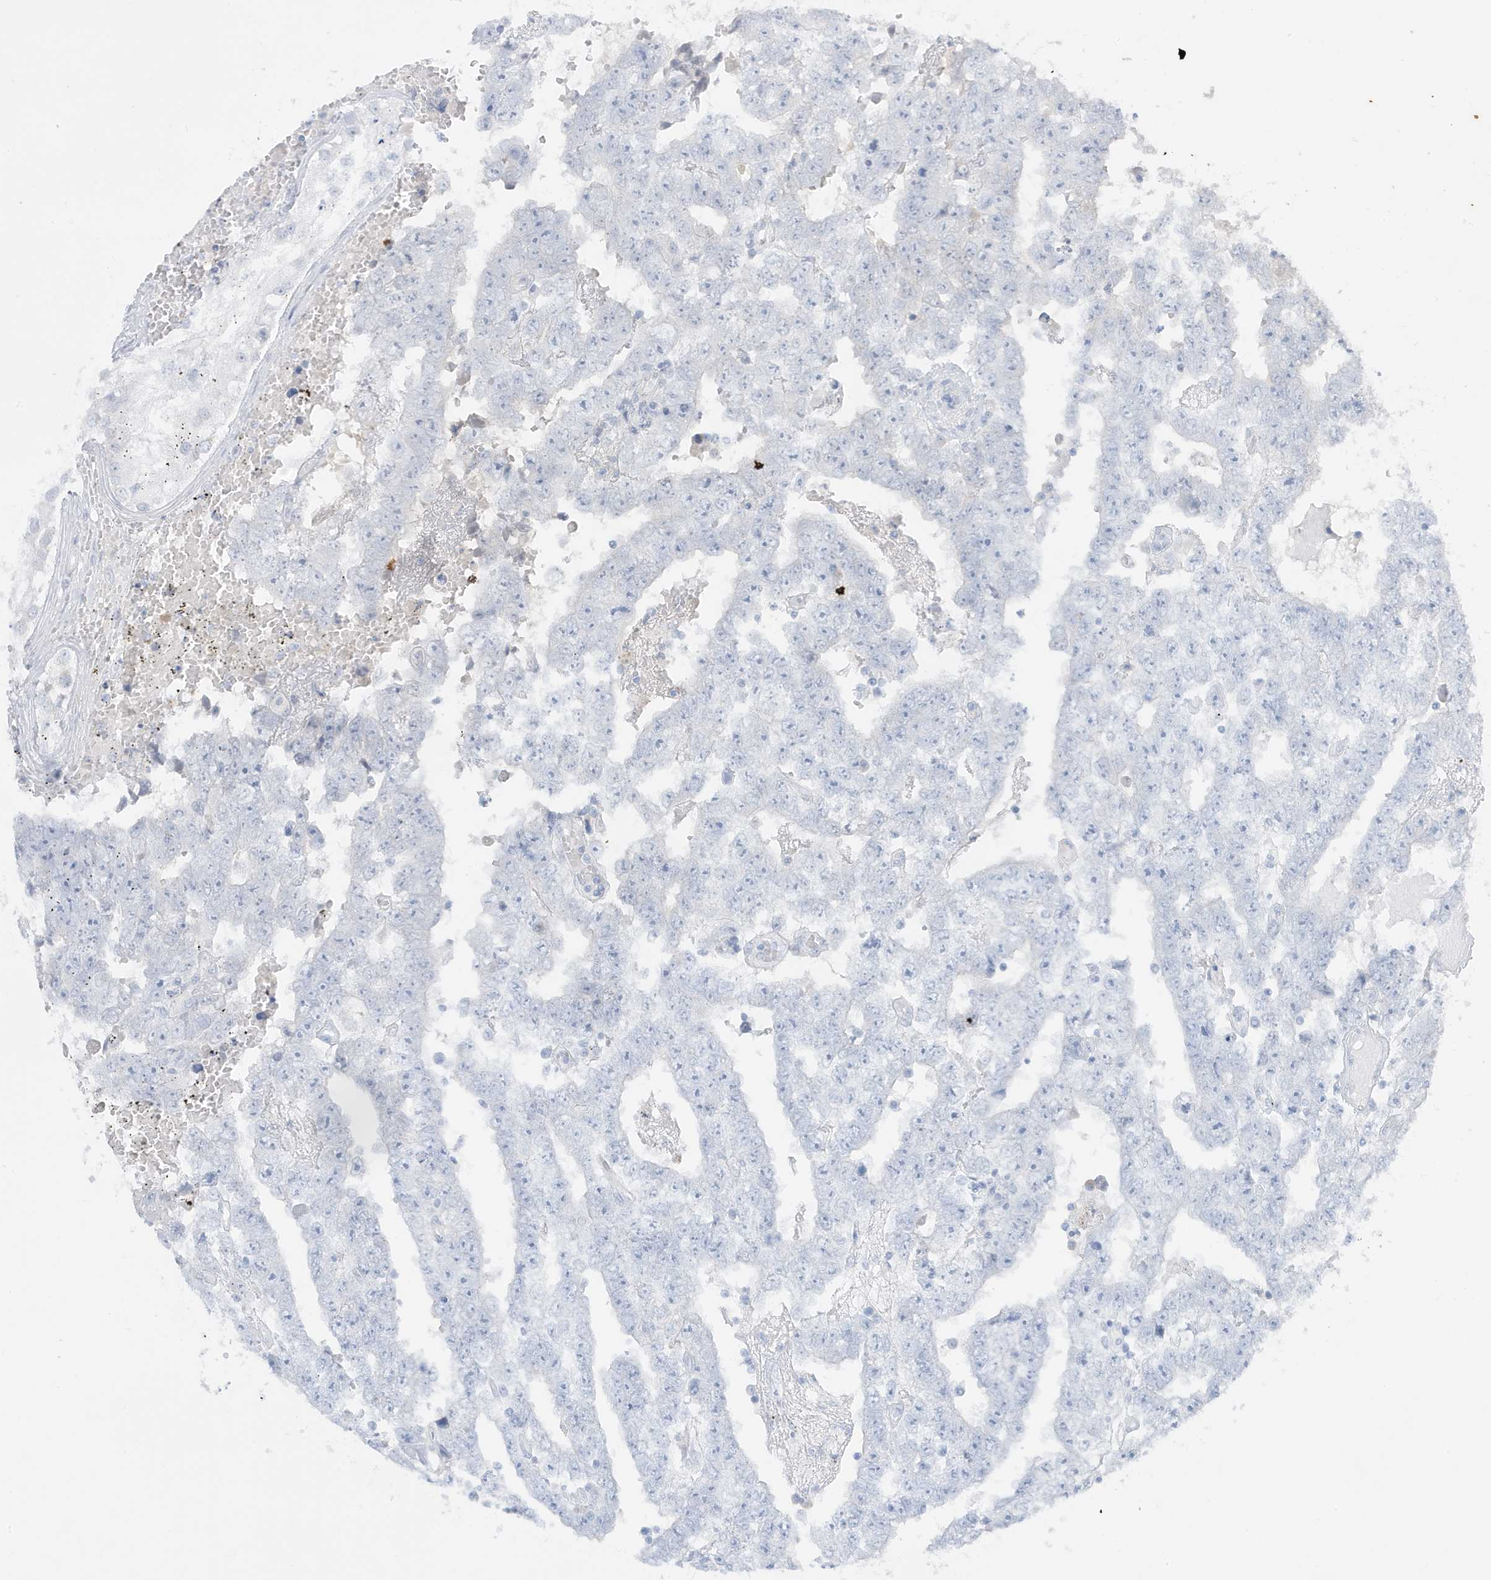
{"staining": {"intensity": "negative", "quantity": "none", "location": "none"}, "tissue": "testis cancer", "cell_type": "Tumor cells", "image_type": "cancer", "snomed": [{"axis": "morphology", "description": "Carcinoma, Embryonal, NOS"}, {"axis": "topography", "description": "Testis"}], "caption": "The immunohistochemistry image has no significant staining in tumor cells of testis cancer tissue.", "gene": "FNDC1", "patient": {"sex": "male", "age": 25}}